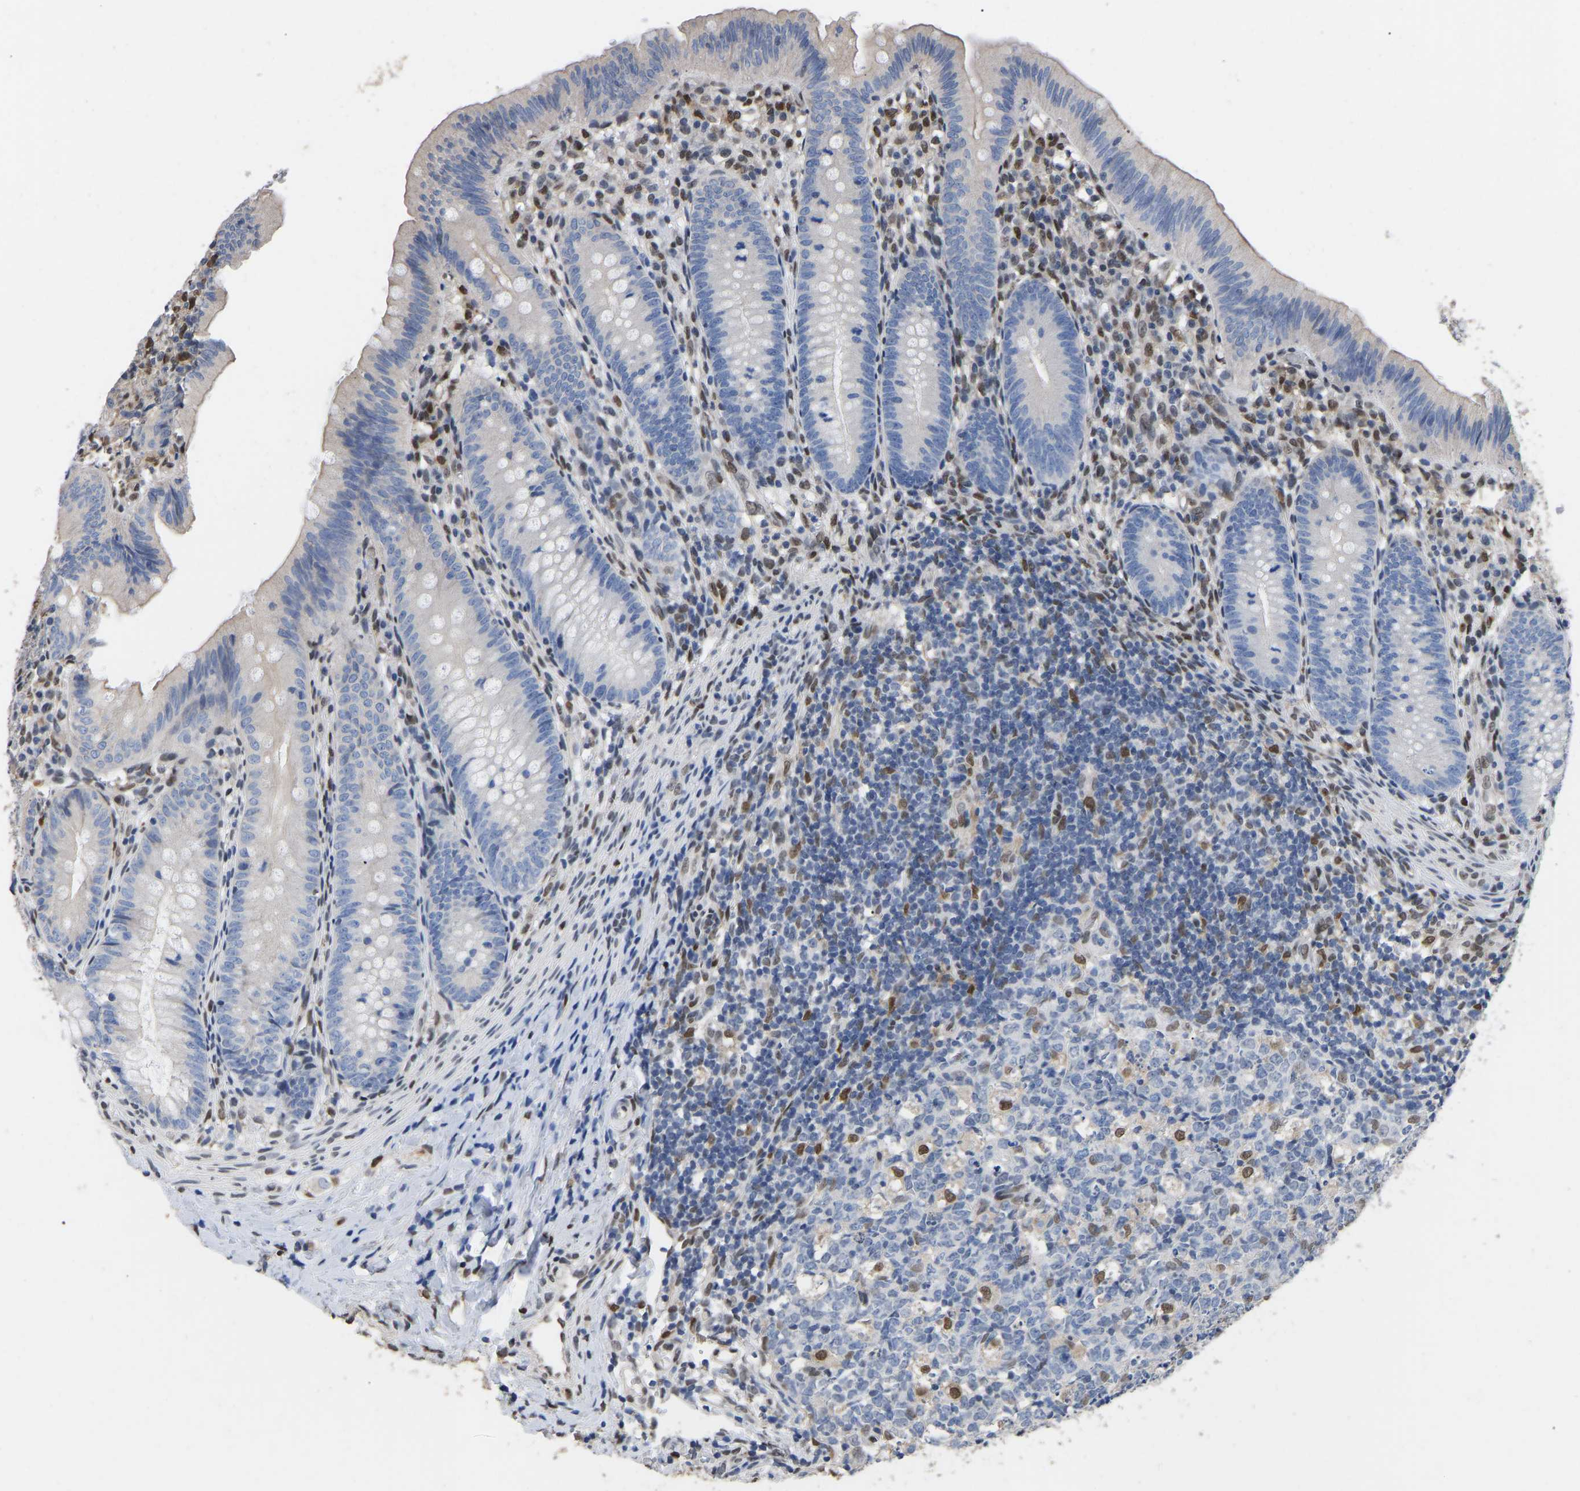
{"staining": {"intensity": "weak", "quantity": "<25%", "location": "cytoplasmic/membranous"}, "tissue": "appendix", "cell_type": "Glandular cells", "image_type": "normal", "snomed": [{"axis": "morphology", "description": "Normal tissue, NOS"}, {"axis": "topography", "description": "Appendix"}], "caption": "The micrograph shows no significant expression in glandular cells of appendix.", "gene": "QKI", "patient": {"sex": "male", "age": 1}}